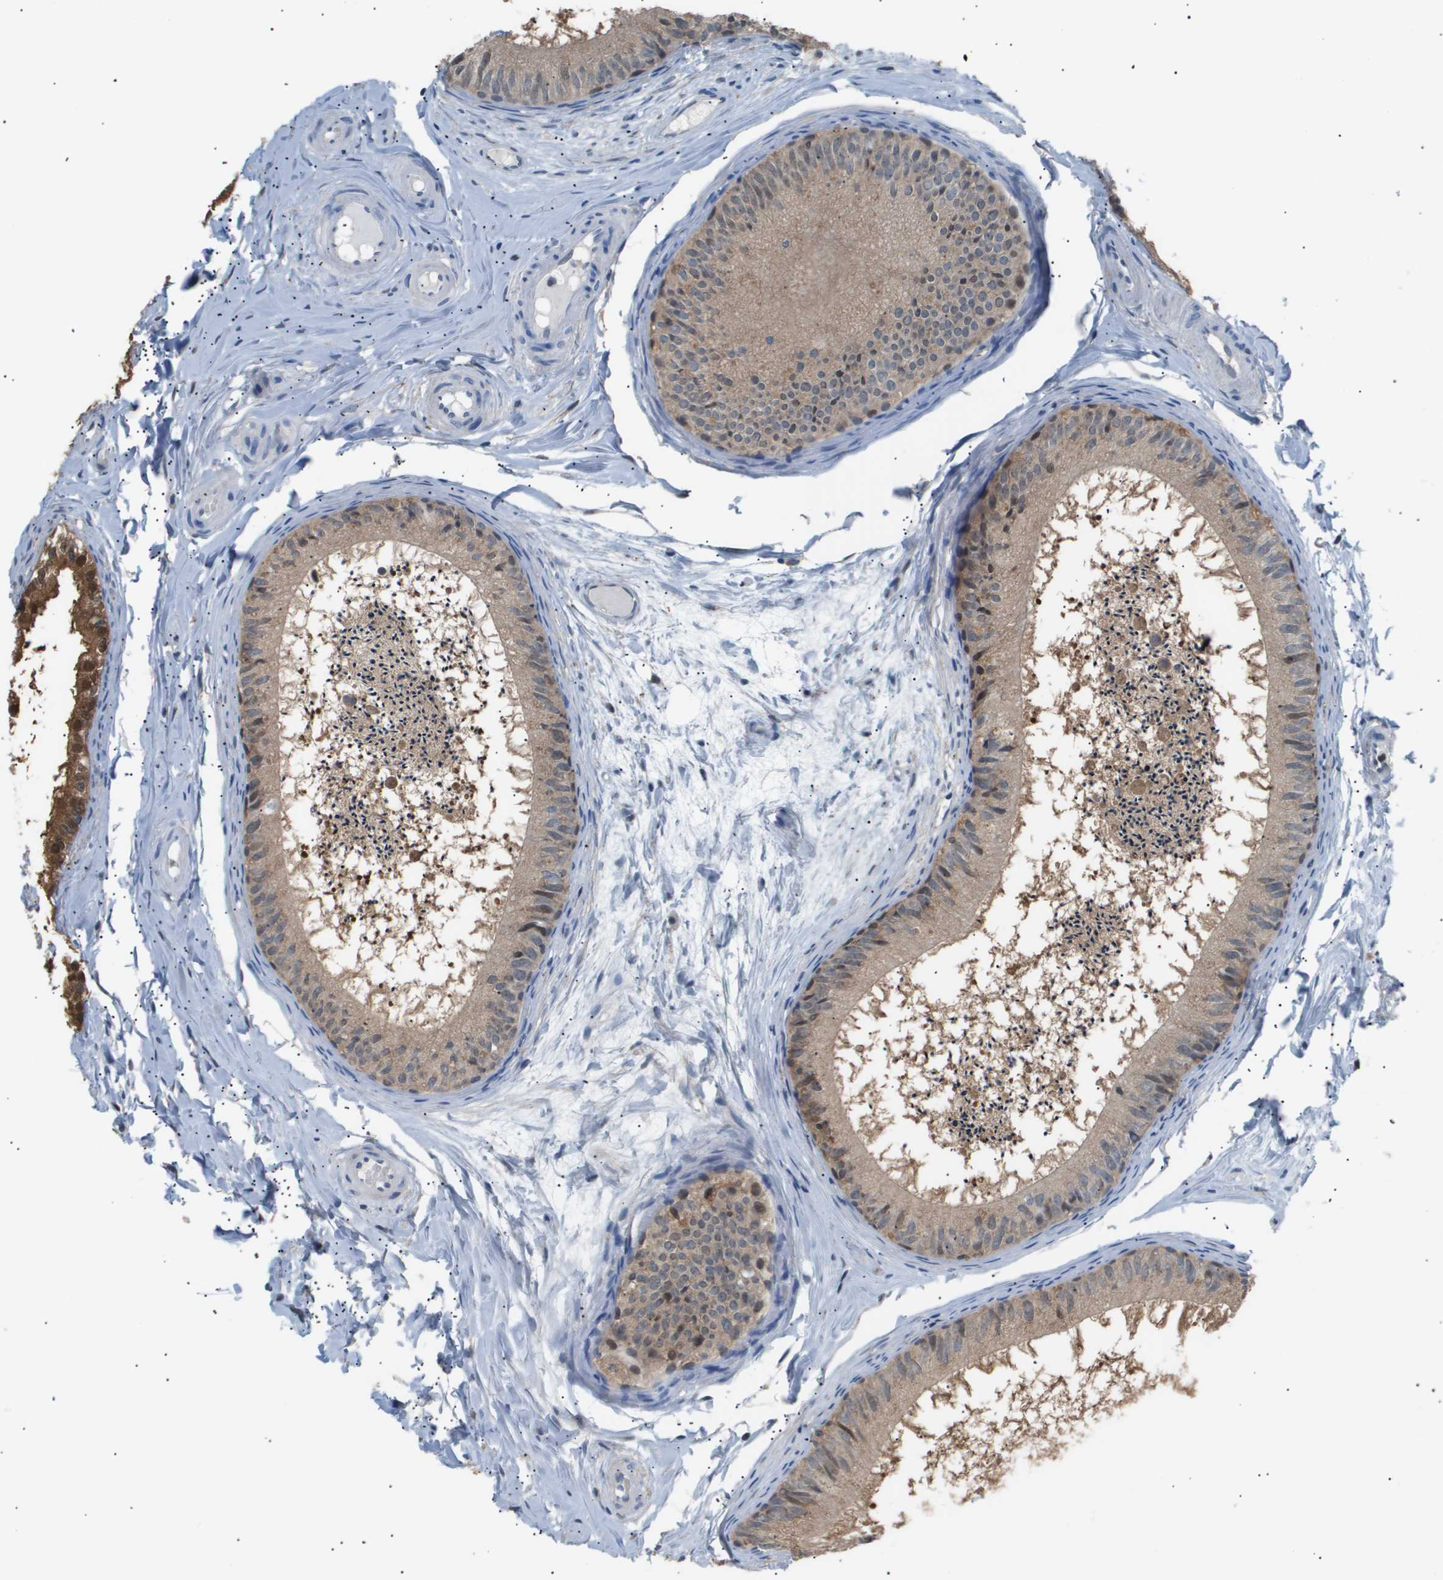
{"staining": {"intensity": "moderate", "quantity": "25%-75%", "location": "cytoplasmic/membranous"}, "tissue": "epididymis", "cell_type": "Glandular cells", "image_type": "normal", "snomed": [{"axis": "morphology", "description": "Normal tissue, NOS"}, {"axis": "topography", "description": "Epididymis"}], "caption": "An immunohistochemistry (IHC) photomicrograph of benign tissue is shown. Protein staining in brown labels moderate cytoplasmic/membranous positivity in epididymis within glandular cells. (Stains: DAB (3,3'-diaminobenzidine) in brown, nuclei in blue, Microscopy: brightfield microscopy at high magnification).", "gene": "AKR1A1", "patient": {"sex": "male", "age": 46}}